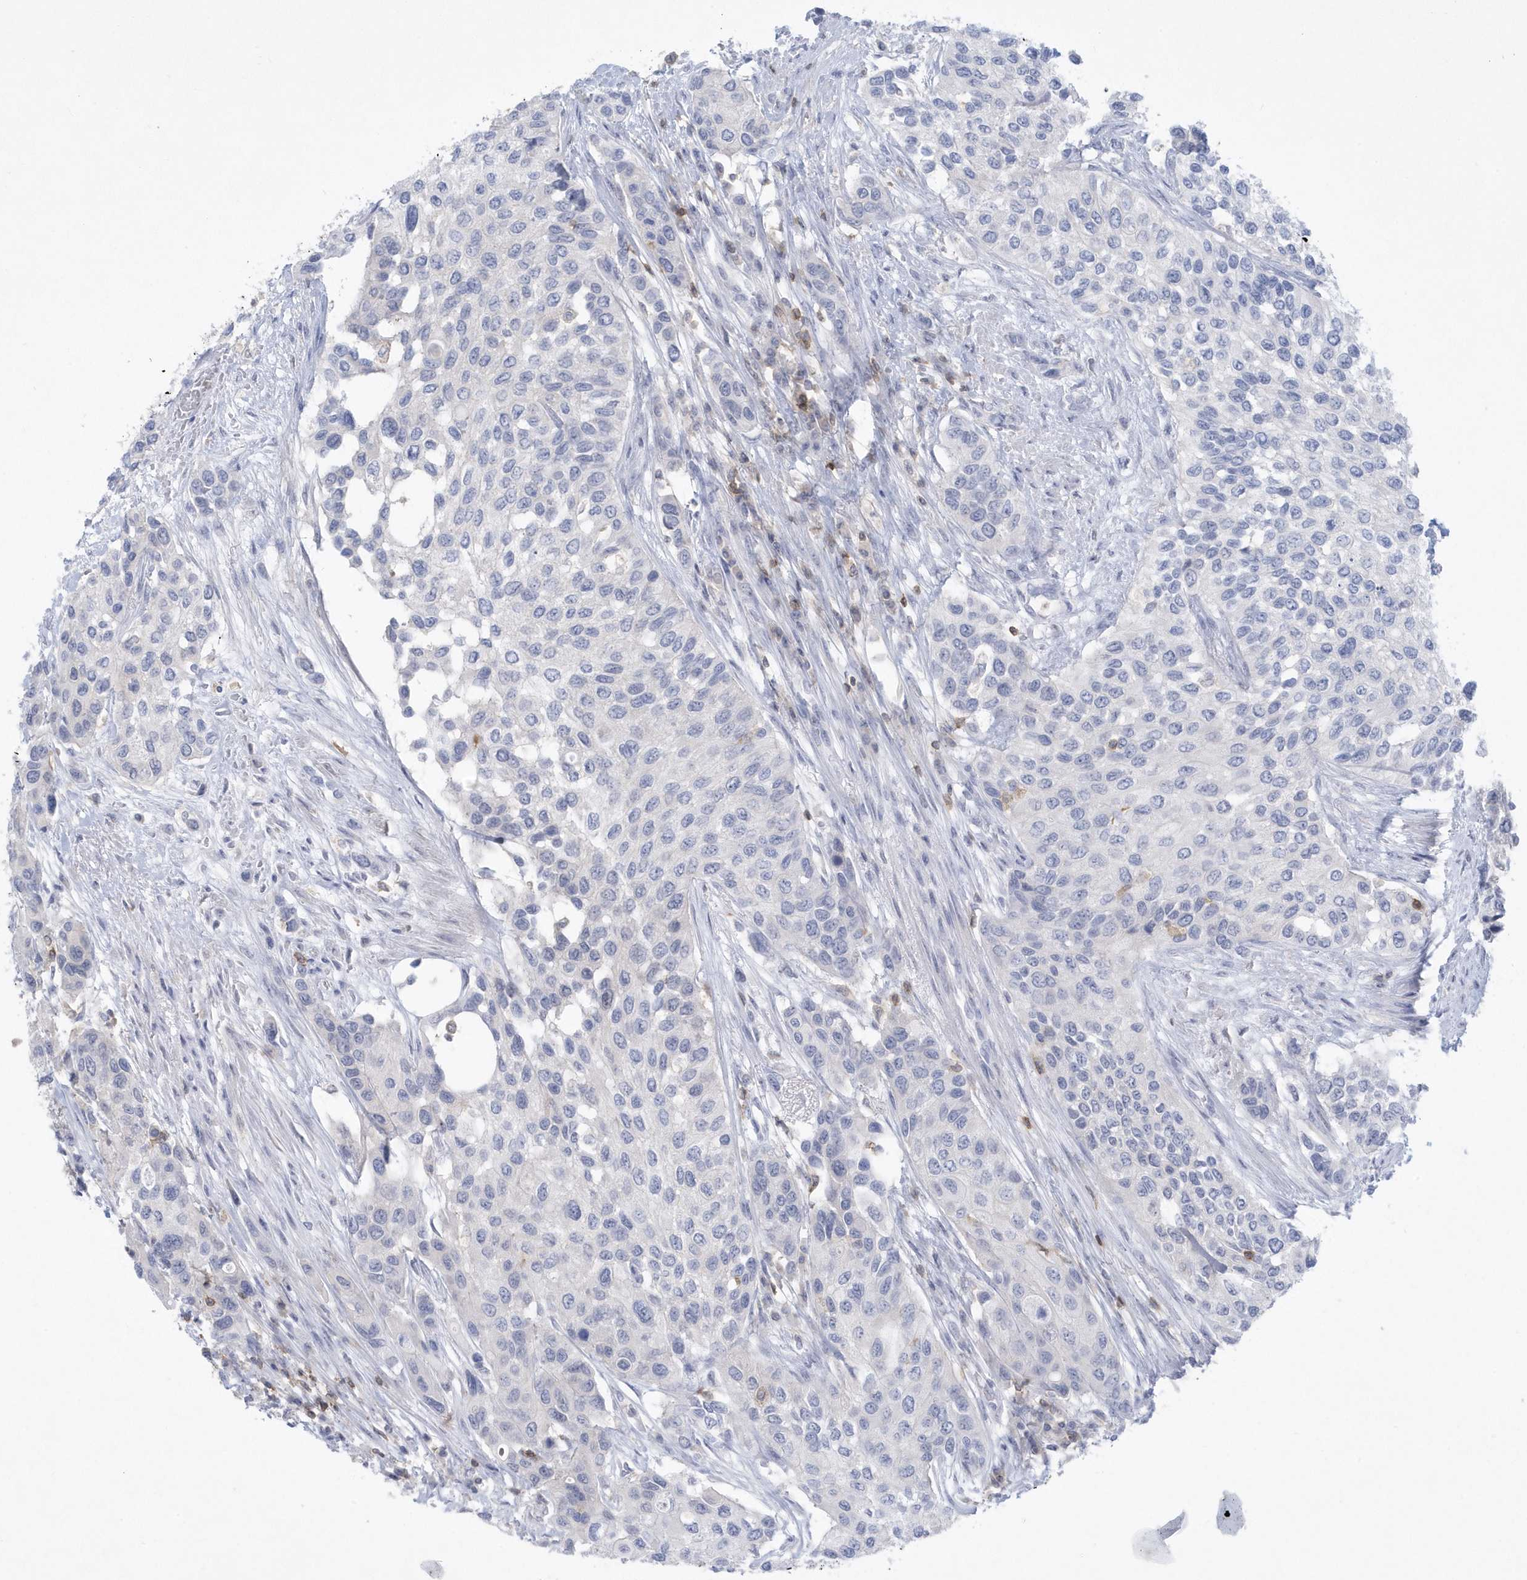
{"staining": {"intensity": "negative", "quantity": "none", "location": "none"}, "tissue": "urothelial cancer", "cell_type": "Tumor cells", "image_type": "cancer", "snomed": [{"axis": "morphology", "description": "Normal tissue, NOS"}, {"axis": "morphology", "description": "Urothelial carcinoma, High grade"}, {"axis": "topography", "description": "Vascular tissue"}, {"axis": "topography", "description": "Urinary bladder"}], "caption": "Human urothelial carcinoma (high-grade) stained for a protein using immunohistochemistry (IHC) exhibits no staining in tumor cells.", "gene": "PSD4", "patient": {"sex": "female", "age": 56}}